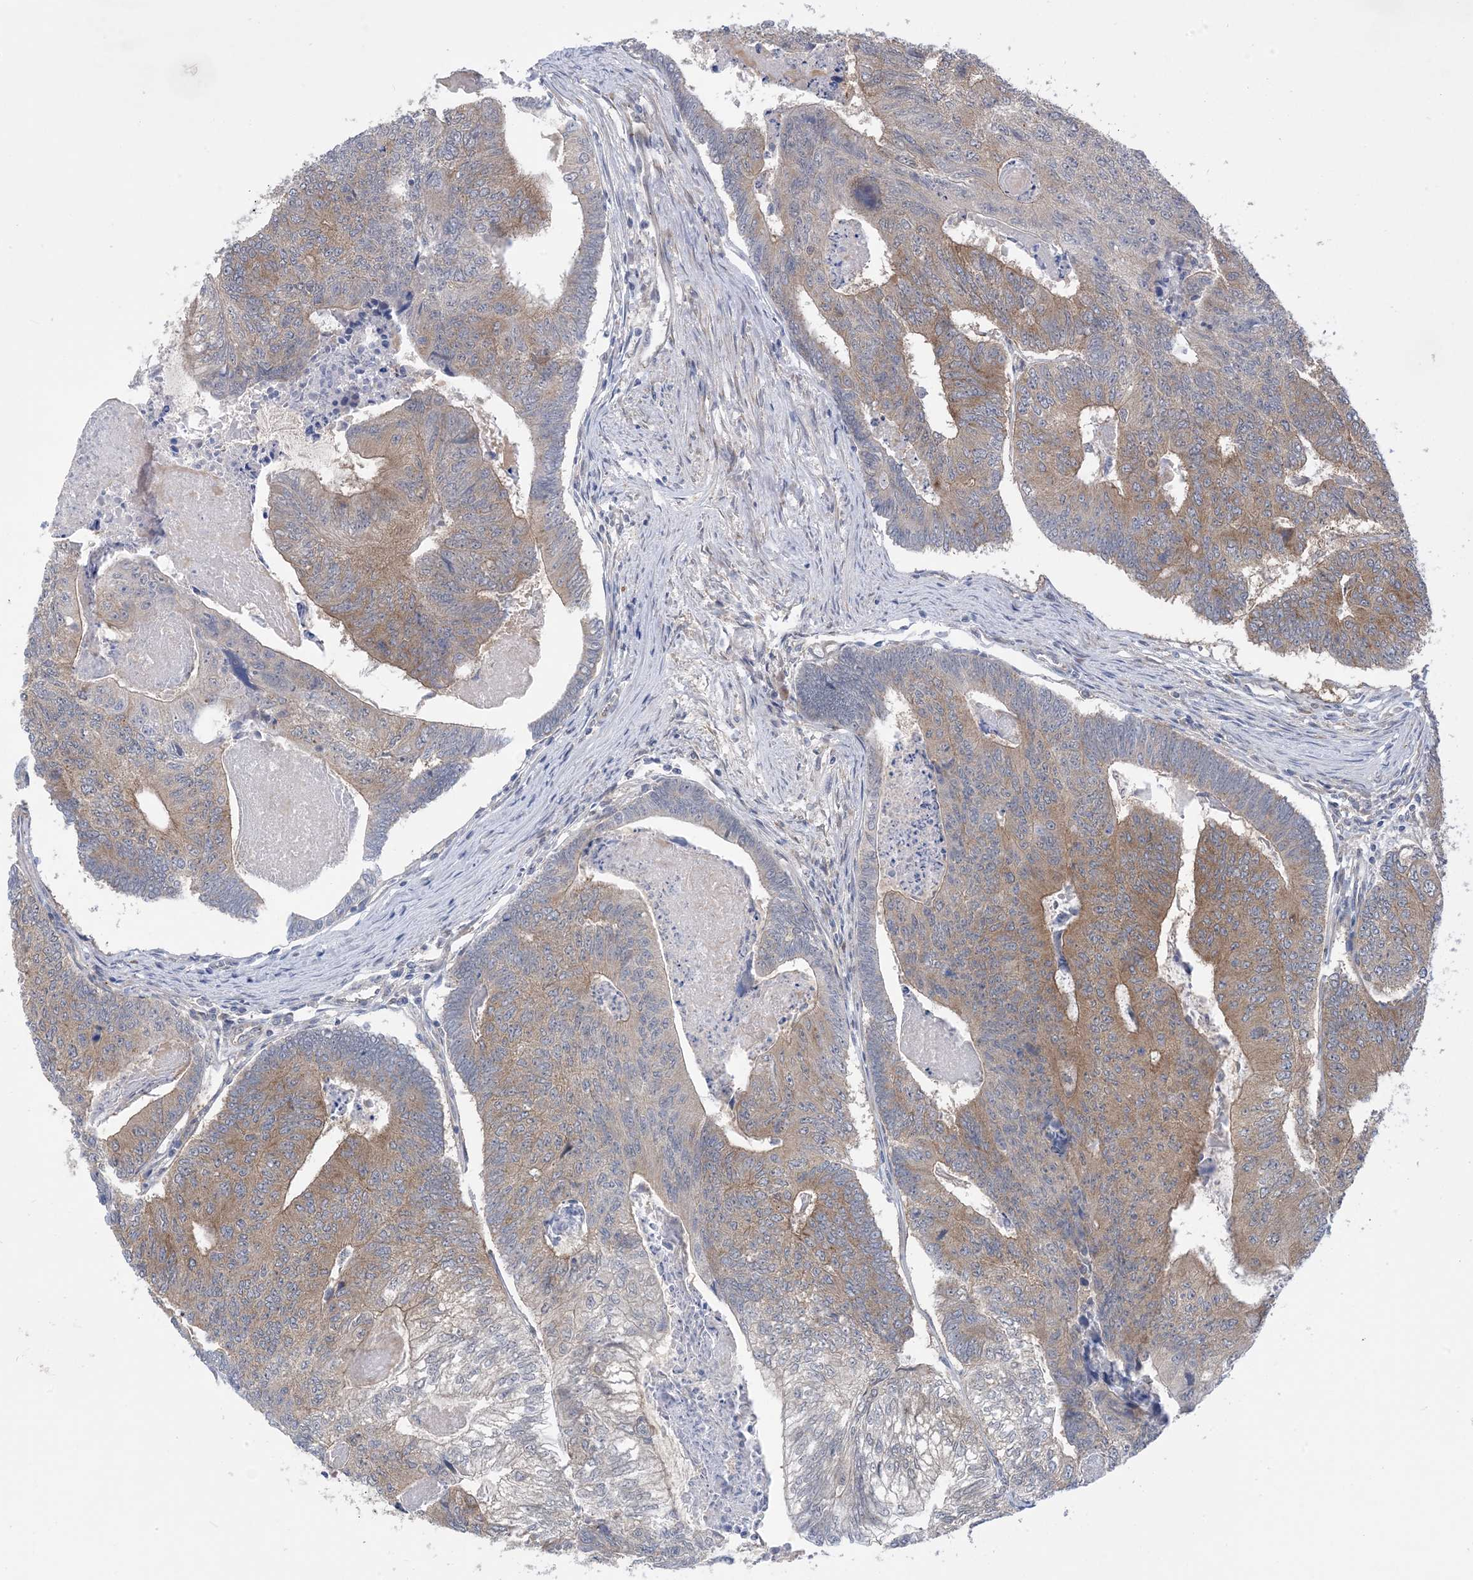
{"staining": {"intensity": "moderate", "quantity": ">75%", "location": "cytoplasmic/membranous"}, "tissue": "colorectal cancer", "cell_type": "Tumor cells", "image_type": "cancer", "snomed": [{"axis": "morphology", "description": "Adenocarcinoma, NOS"}, {"axis": "topography", "description": "Colon"}], "caption": "About >75% of tumor cells in adenocarcinoma (colorectal) show moderate cytoplasmic/membranous protein positivity as visualized by brown immunohistochemical staining.", "gene": "EHBP1", "patient": {"sex": "female", "age": 67}}